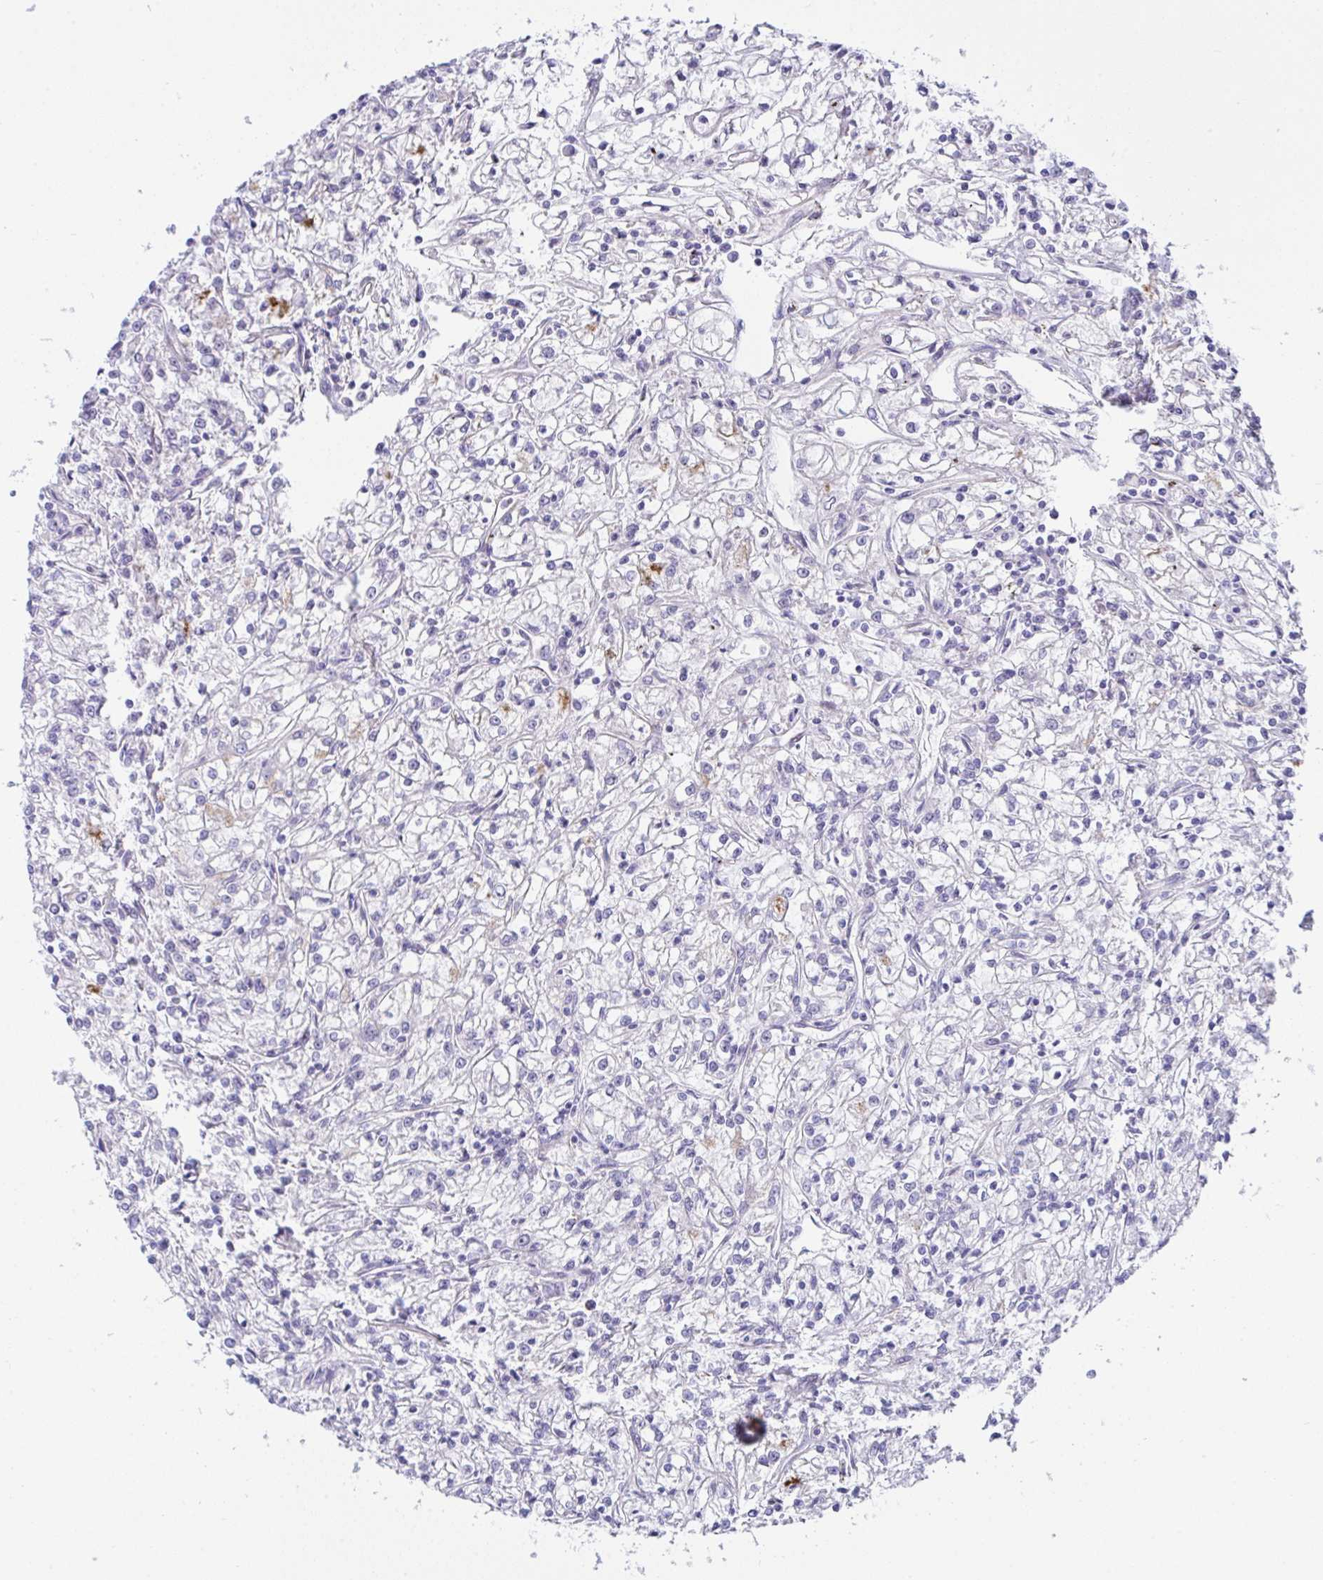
{"staining": {"intensity": "negative", "quantity": "none", "location": "none"}, "tissue": "renal cancer", "cell_type": "Tumor cells", "image_type": "cancer", "snomed": [{"axis": "morphology", "description": "Adenocarcinoma, NOS"}, {"axis": "topography", "description": "Kidney"}], "caption": "This is a image of immunohistochemistry (IHC) staining of renal cancer, which shows no staining in tumor cells. The staining was performed using DAB (3,3'-diaminobenzidine) to visualize the protein expression in brown, while the nuclei were stained in blue with hematoxylin (Magnification: 20x).", "gene": "ZNF713", "patient": {"sex": "female", "age": 59}}